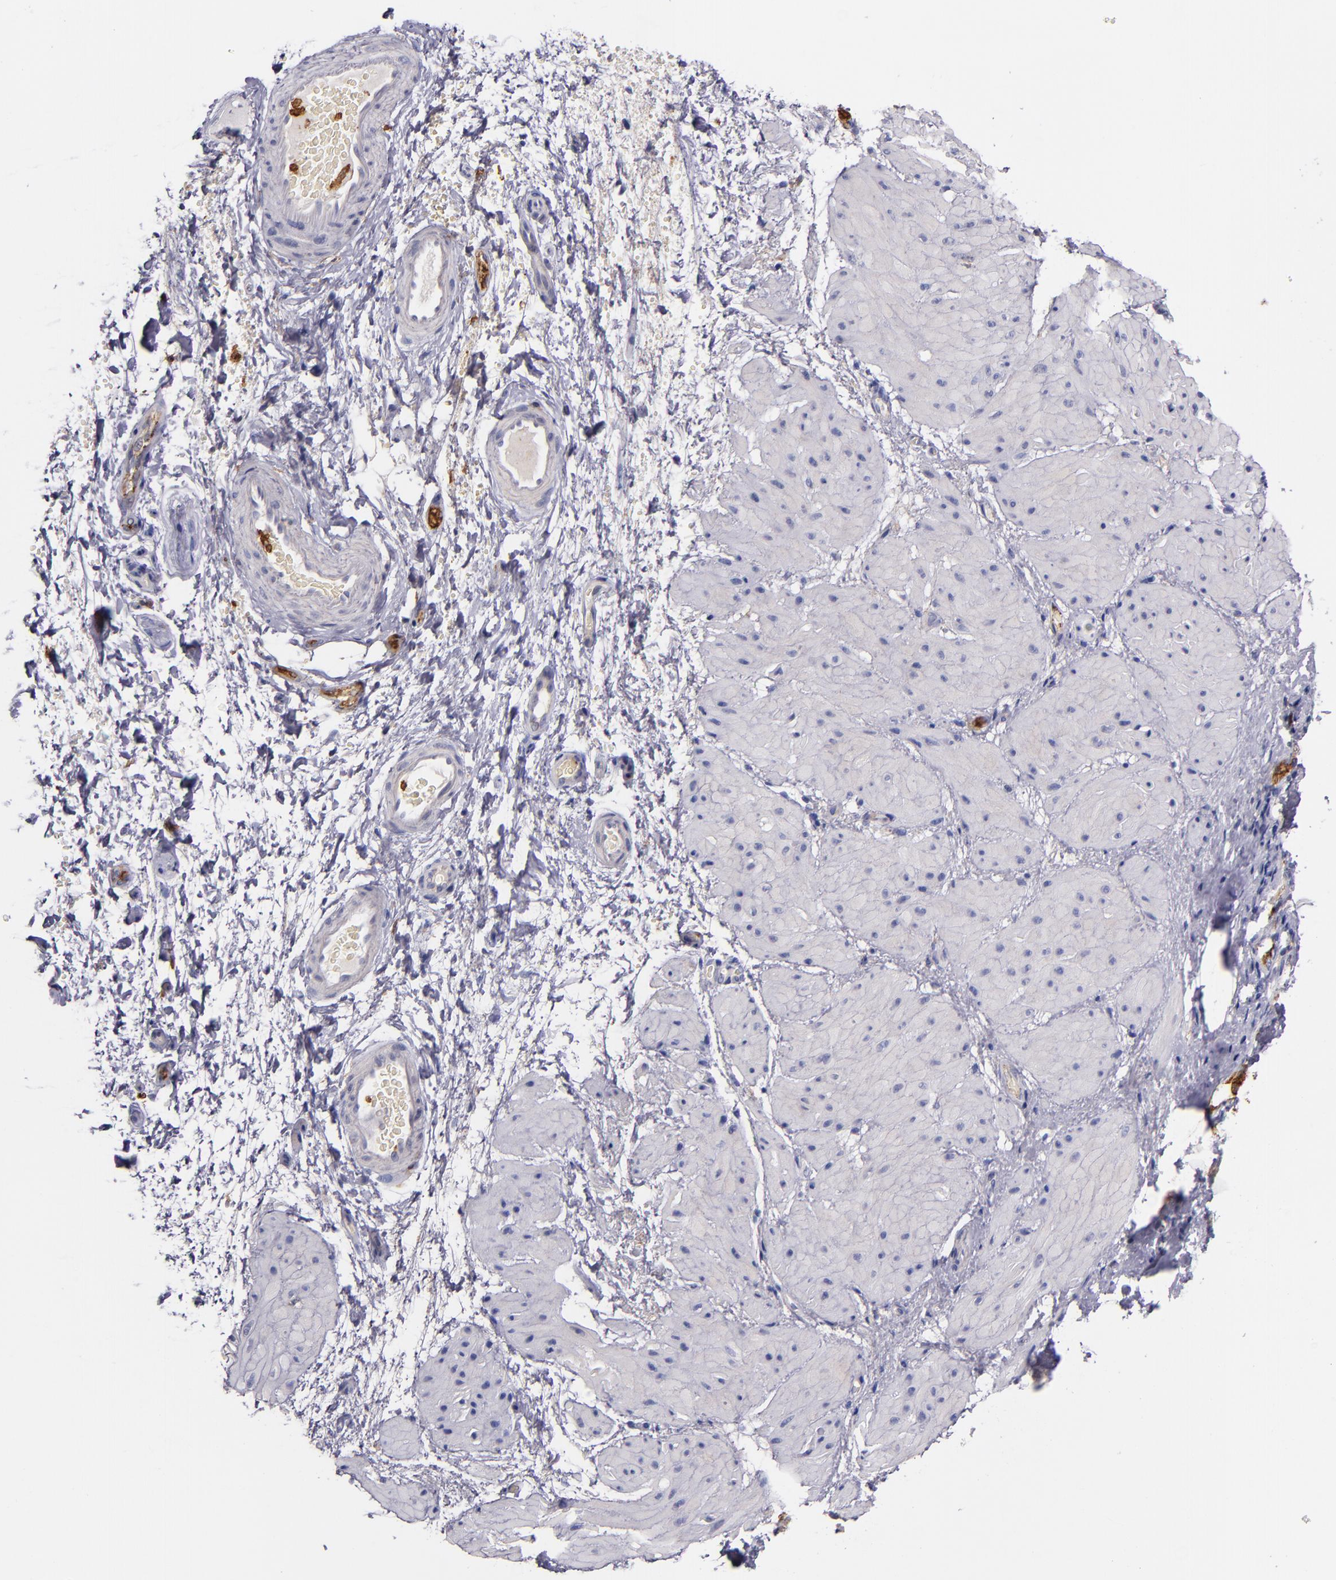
{"staining": {"intensity": "negative", "quantity": "none", "location": "none"}, "tissue": "esophagus", "cell_type": "Squamous epithelial cells", "image_type": "normal", "snomed": [{"axis": "morphology", "description": "Normal tissue, NOS"}, {"axis": "topography", "description": "Esophagus"}], "caption": "Immunohistochemical staining of unremarkable human esophagus displays no significant staining in squamous epithelial cells. (DAB (3,3'-diaminobenzidine) immunohistochemistry (IHC) visualized using brightfield microscopy, high magnification).", "gene": "C5AR1", "patient": {"sex": "male", "age": 62}}